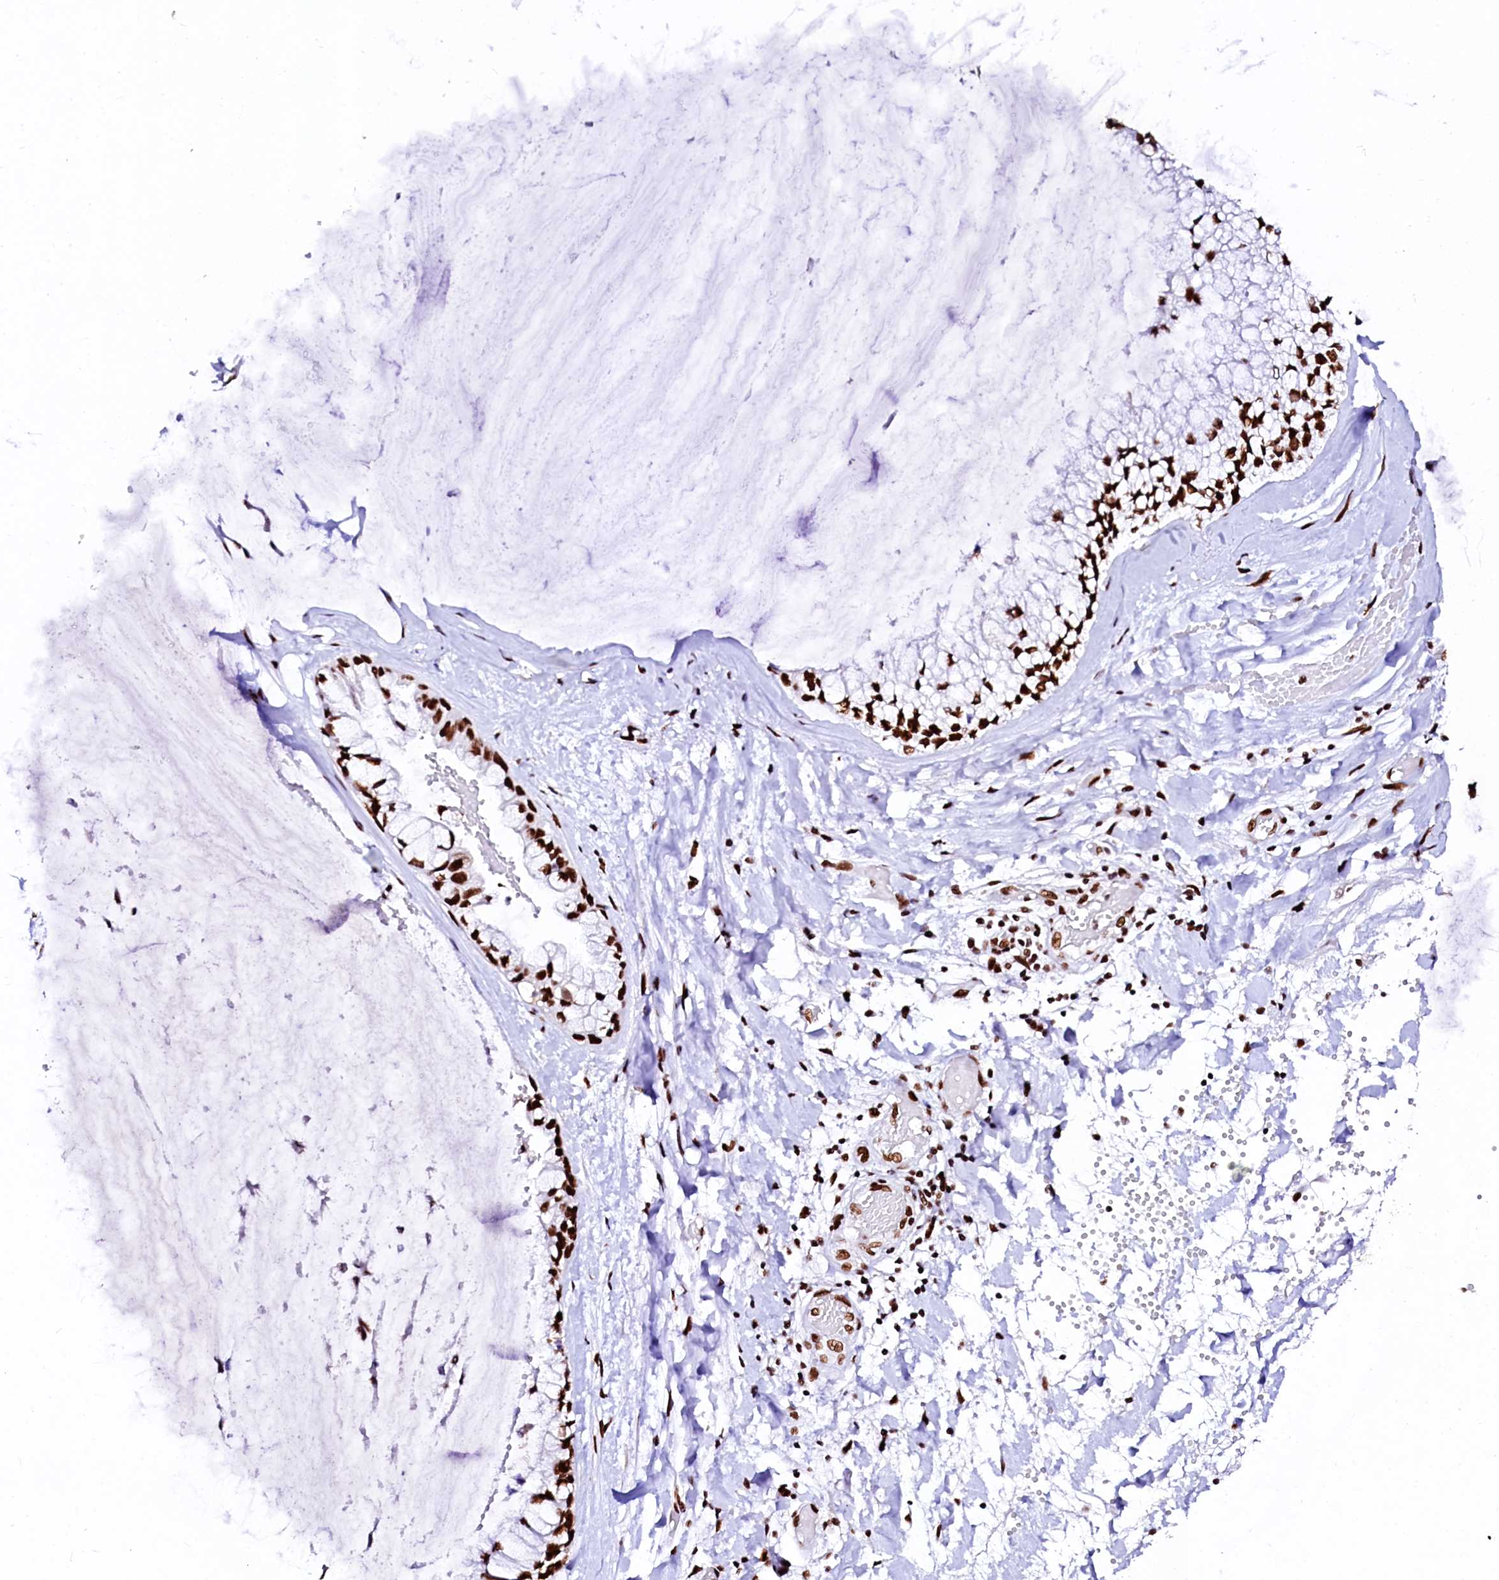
{"staining": {"intensity": "strong", "quantity": ">75%", "location": "nuclear"}, "tissue": "ovarian cancer", "cell_type": "Tumor cells", "image_type": "cancer", "snomed": [{"axis": "morphology", "description": "Cystadenocarcinoma, mucinous, NOS"}, {"axis": "topography", "description": "Ovary"}], "caption": "DAB immunohistochemical staining of human mucinous cystadenocarcinoma (ovarian) demonstrates strong nuclear protein expression in approximately >75% of tumor cells.", "gene": "CPSF6", "patient": {"sex": "female", "age": 39}}